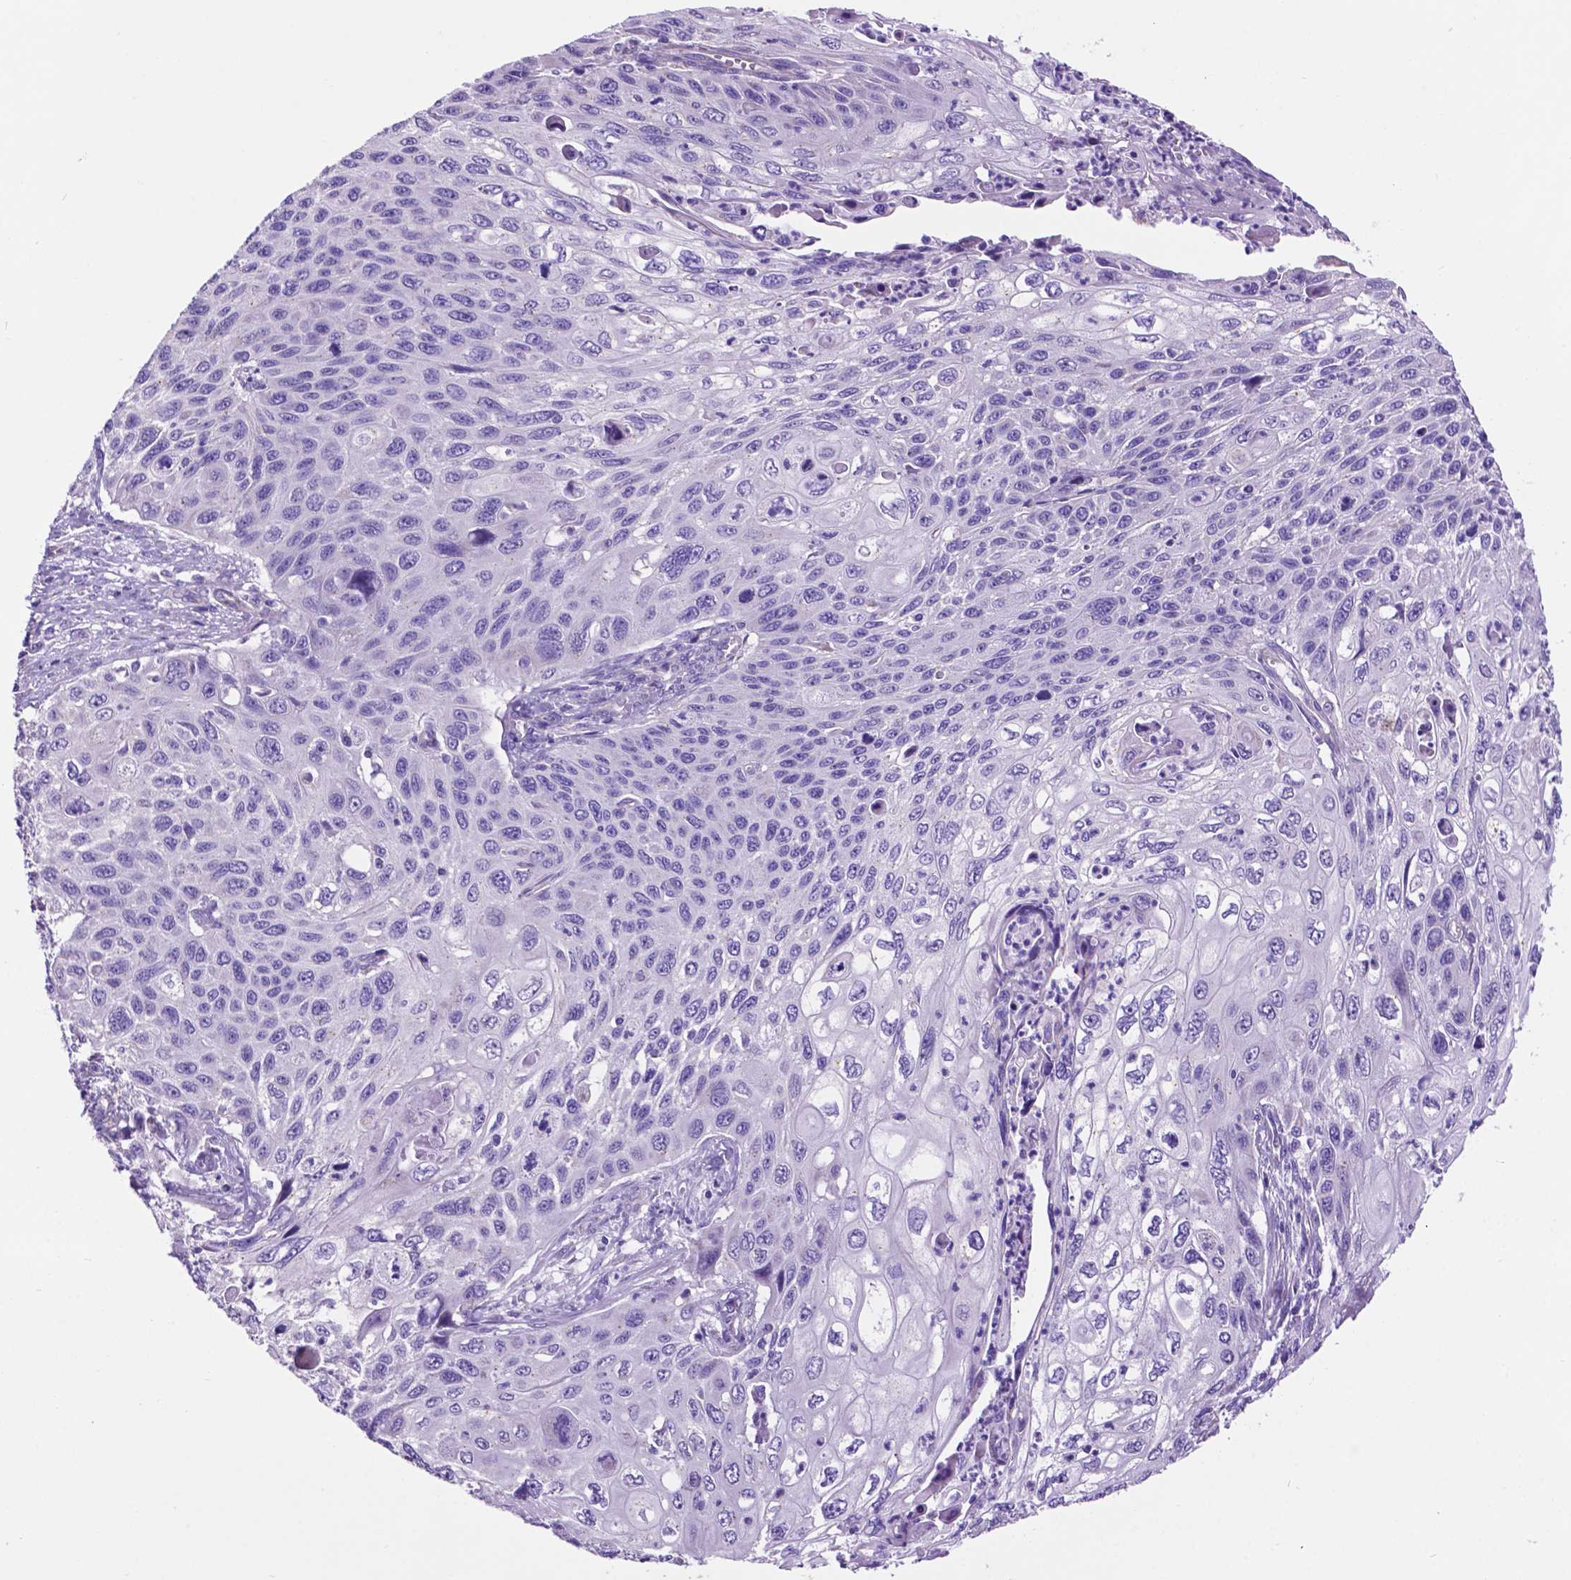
{"staining": {"intensity": "negative", "quantity": "none", "location": "none"}, "tissue": "cervical cancer", "cell_type": "Tumor cells", "image_type": "cancer", "snomed": [{"axis": "morphology", "description": "Squamous cell carcinoma, NOS"}, {"axis": "topography", "description": "Cervix"}], "caption": "Tumor cells show no significant staining in squamous cell carcinoma (cervical).", "gene": "TMEM121B", "patient": {"sex": "female", "age": 70}}